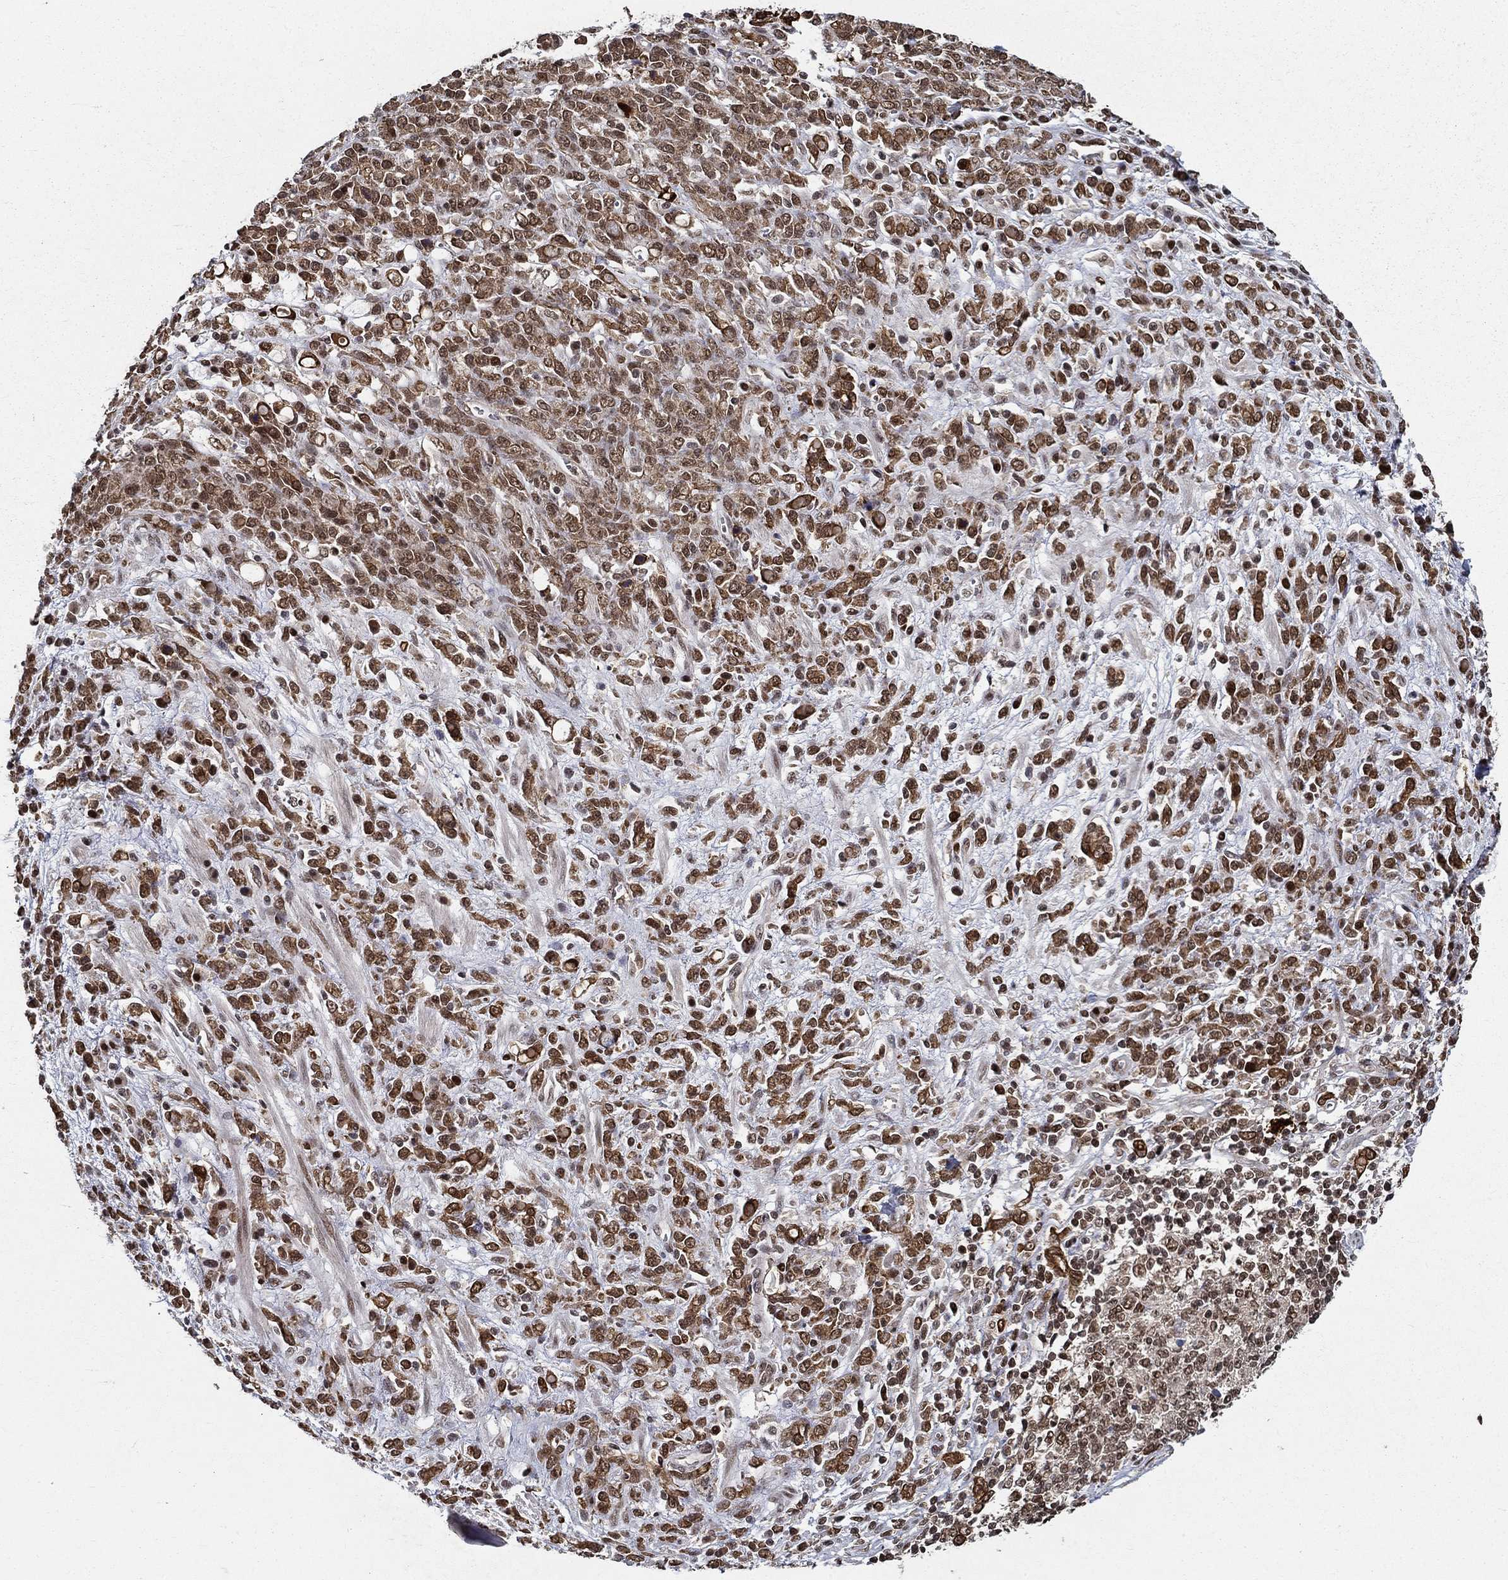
{"staining": {"intensity": "moderate", "quantity": ">75%", "location": "nuclear"}, "tissue": "stomach cancer", "cell_type": "Tumor cells", "image_type": "cancer", "snomed": [{"axis": "morphology", "description": "Adenocarcinoma, NOS"}, {"axis": "topography", "description": "Stomach"}], "caption": "This is a histology image of immunohistochemistry (IHC) staining of adenocarcinoma (stomach), which shows moderate staining in the nuclear of tumor cells.", "gene": "CDCA7L", "patient": {"sex": "female", "age": 57}}